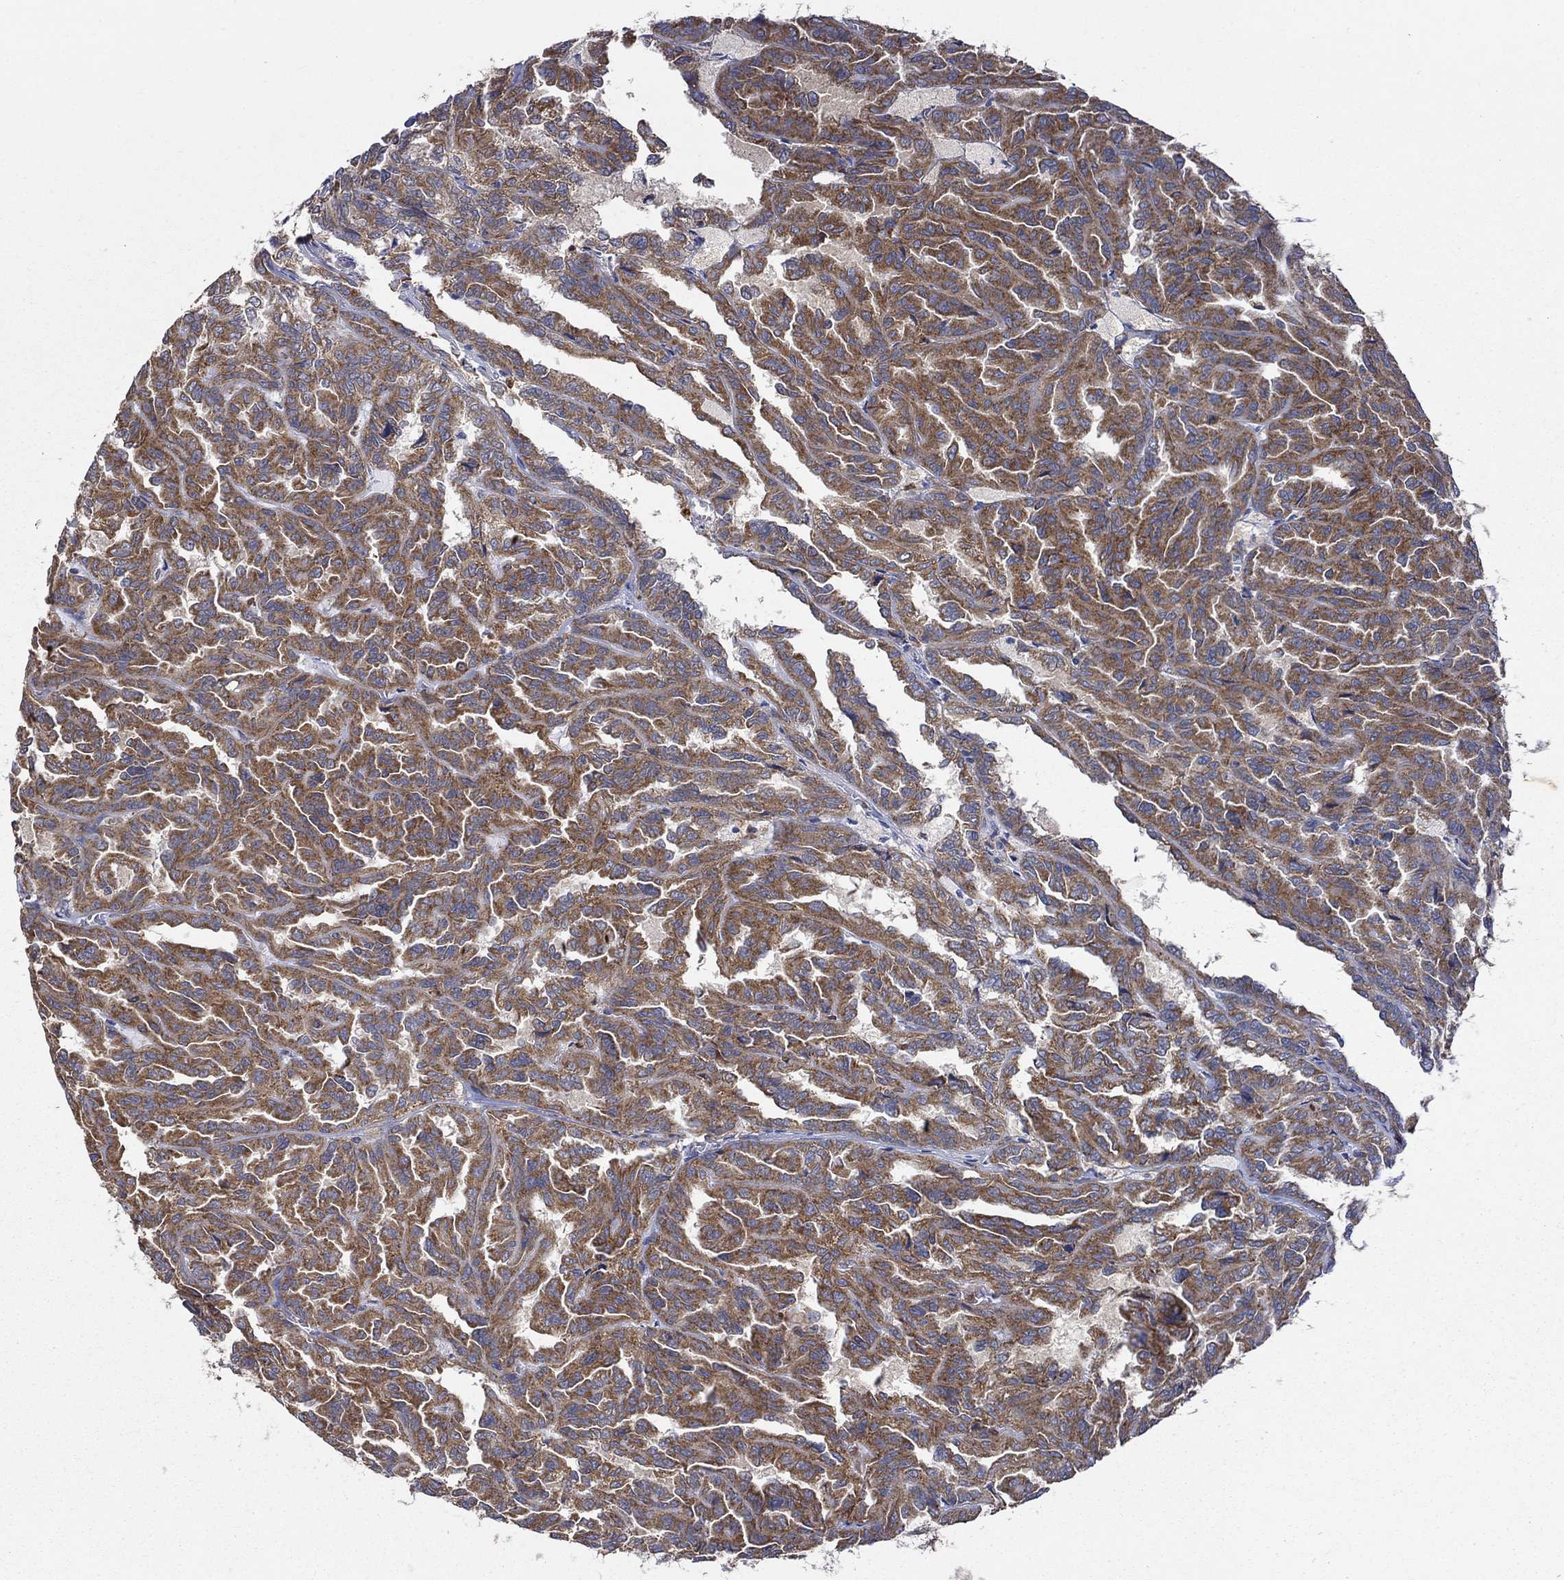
{"staining": {"intensity": "strong", "quantity": ">75%", "location": "cytoplasmic/membranous"}, "tissue": "renal cancer", "cell_type": "Tumor cells", "image_type": "cancer", "snomed": [{"axis": "morphology", "description": "Adenocarcinoma, NOS"}, {"axis": "topography", "description": "Kidney"}], "caption": "This photomicrograph exhibits renal cancer stained with IHC to label a protein in brown. The cytoplasmic/membranous of tumor cells show strong positivity for the protein. Nuclei are counter-stained blue.", "gene": "PRDX4", "patient": {"sex": "male", "age": 79}}